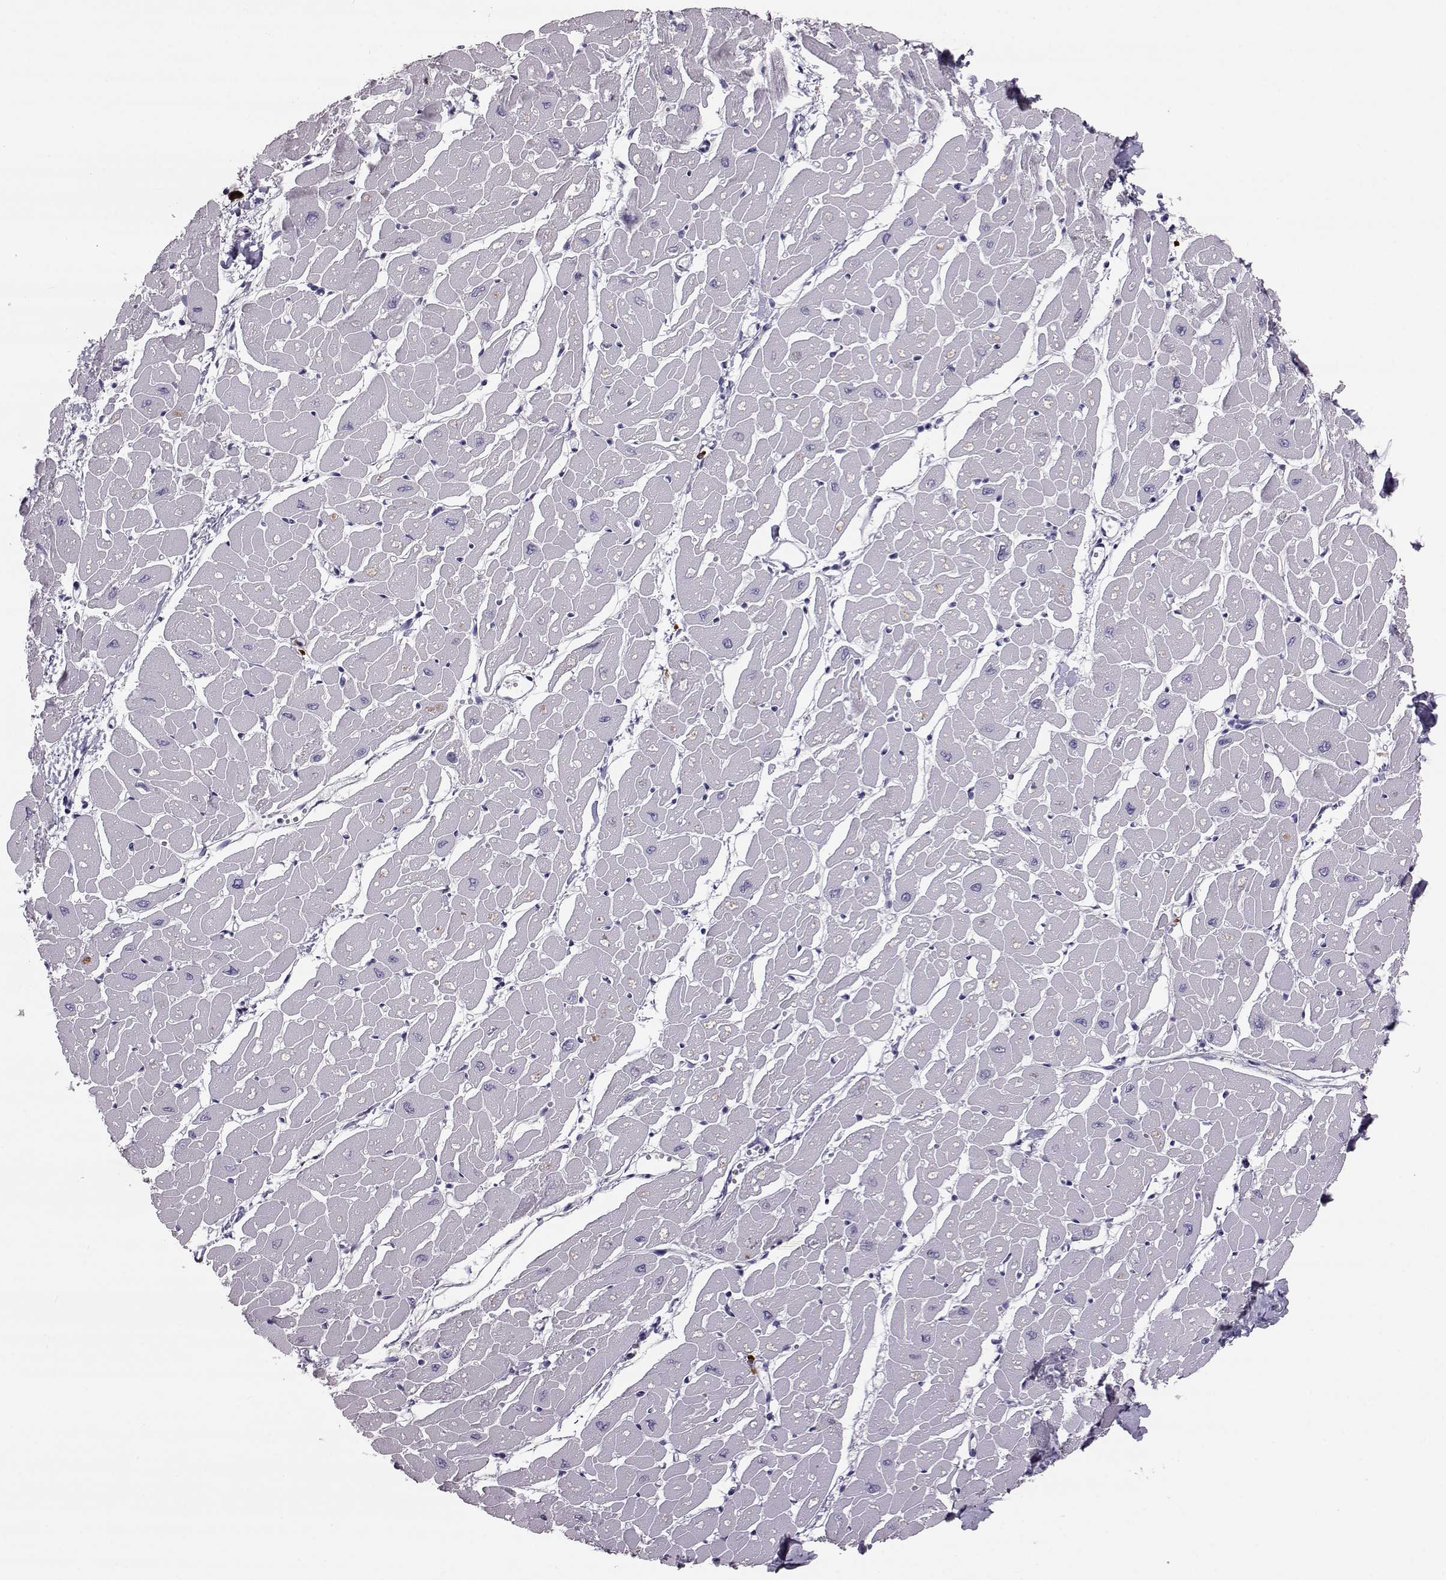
{"staining": {"intensity": "negative", "quantity": "none", "location": "none"}, "tissue": "heart muscle", "cell_type": "Cardiomyocytes", "image_type": "normal", "snomed": [{"axis": "morphology", "description": "Normal tissue, NOS"}, {"axis": "topography", "description": "Heart"}], "caption": "Immunohistochemistry (IHC) of benign heart muscle shows no expression in cardiomyocytes.", "gene": "ADGRG5", "patient": {"sex": "male", "age": 57}}